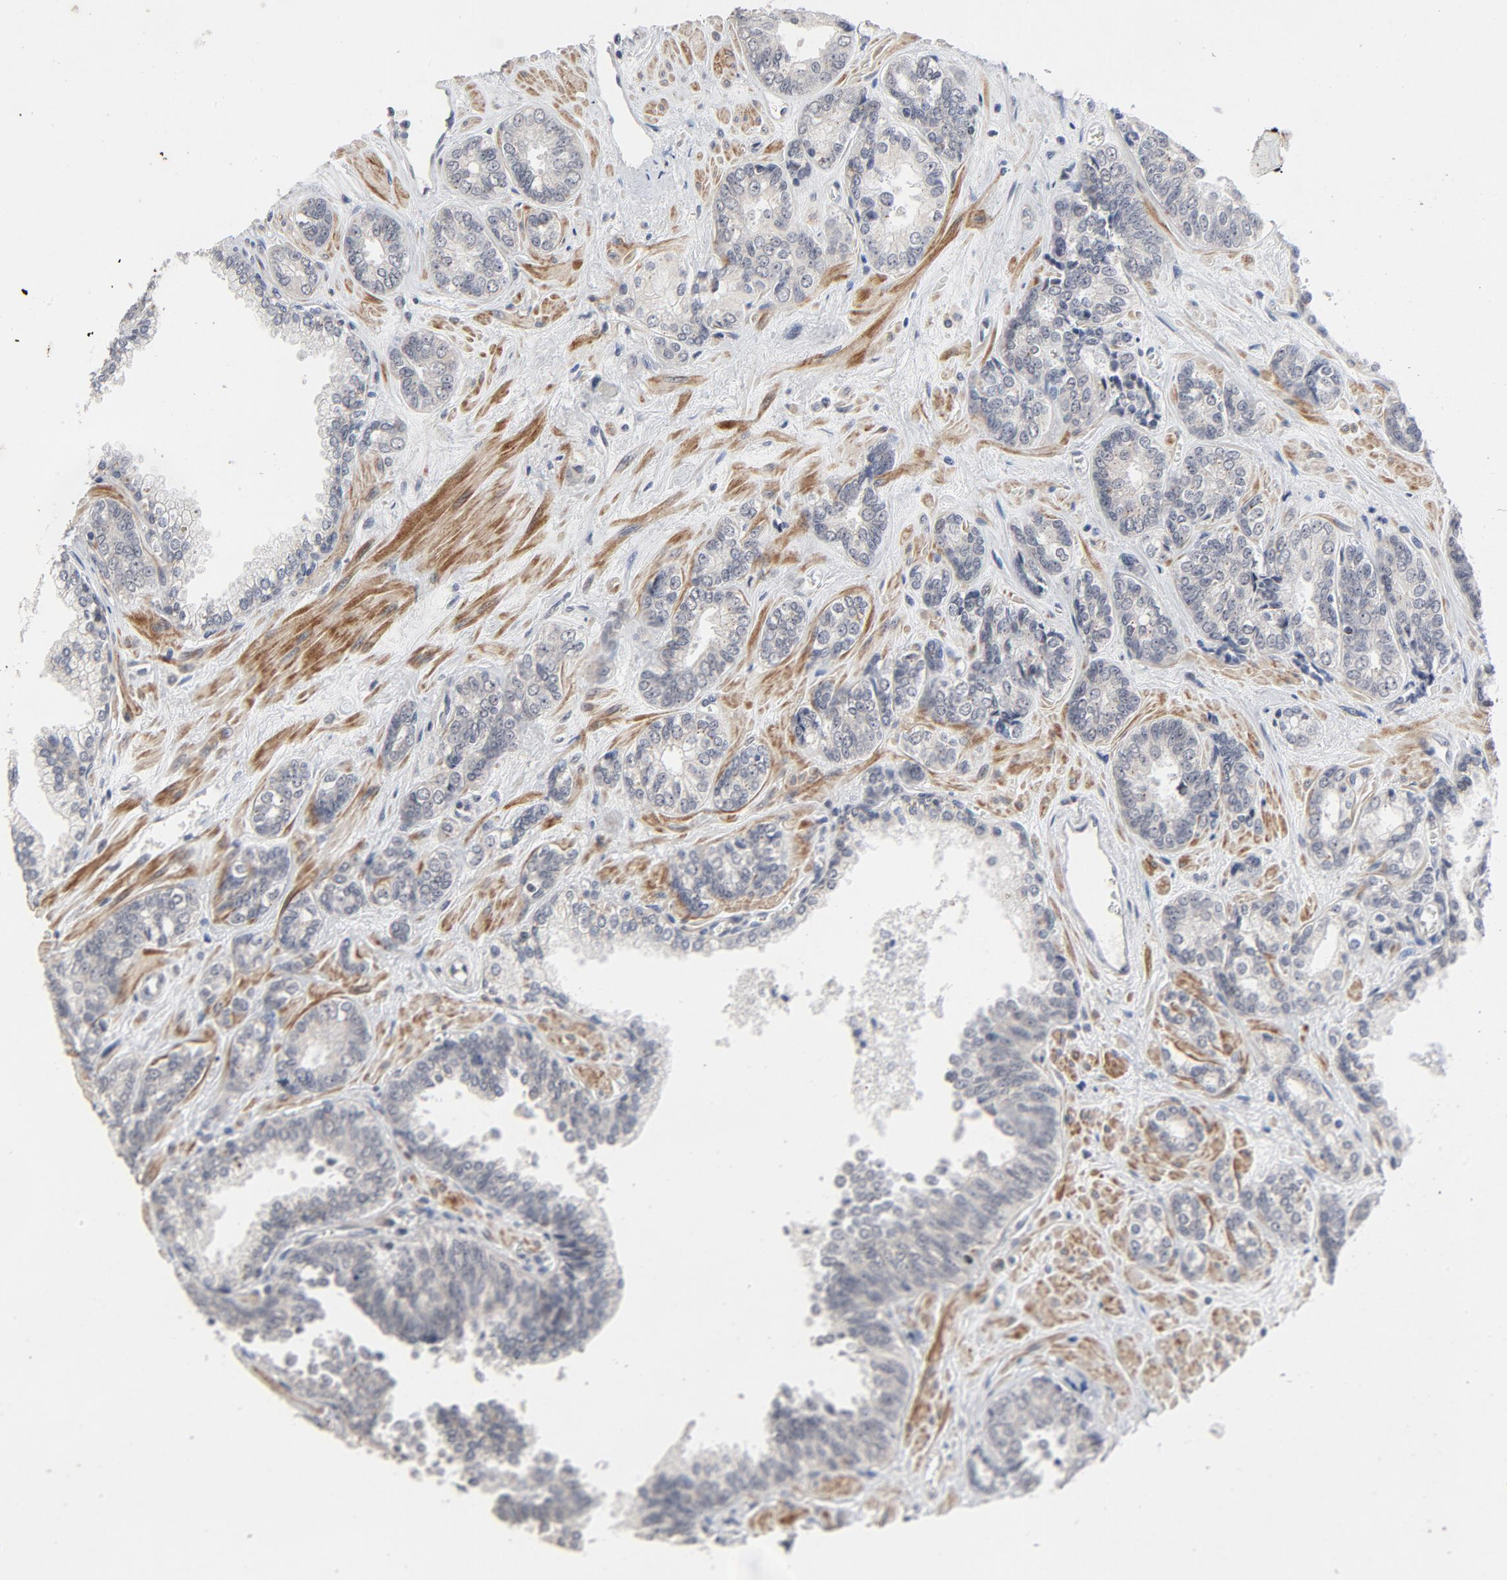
{"staining": {"intensity": "negative", "quantity": "none", "location": "none"}, "tissue": "prostate cancer", "cell_type": "Tumor cells", "image_type": "cancer", "snomed": [{"axis": "morphology", "description": "Adenocarcinoma, High grade"}, {"axis": "topography", "description": "Prostate"}], "caption": "Tumor cells show no significant staining in prostate adenocarcinoma (high-grade).", "gene": "ZKSCAN8", "patient": {"sex": "male", "age": 67}}